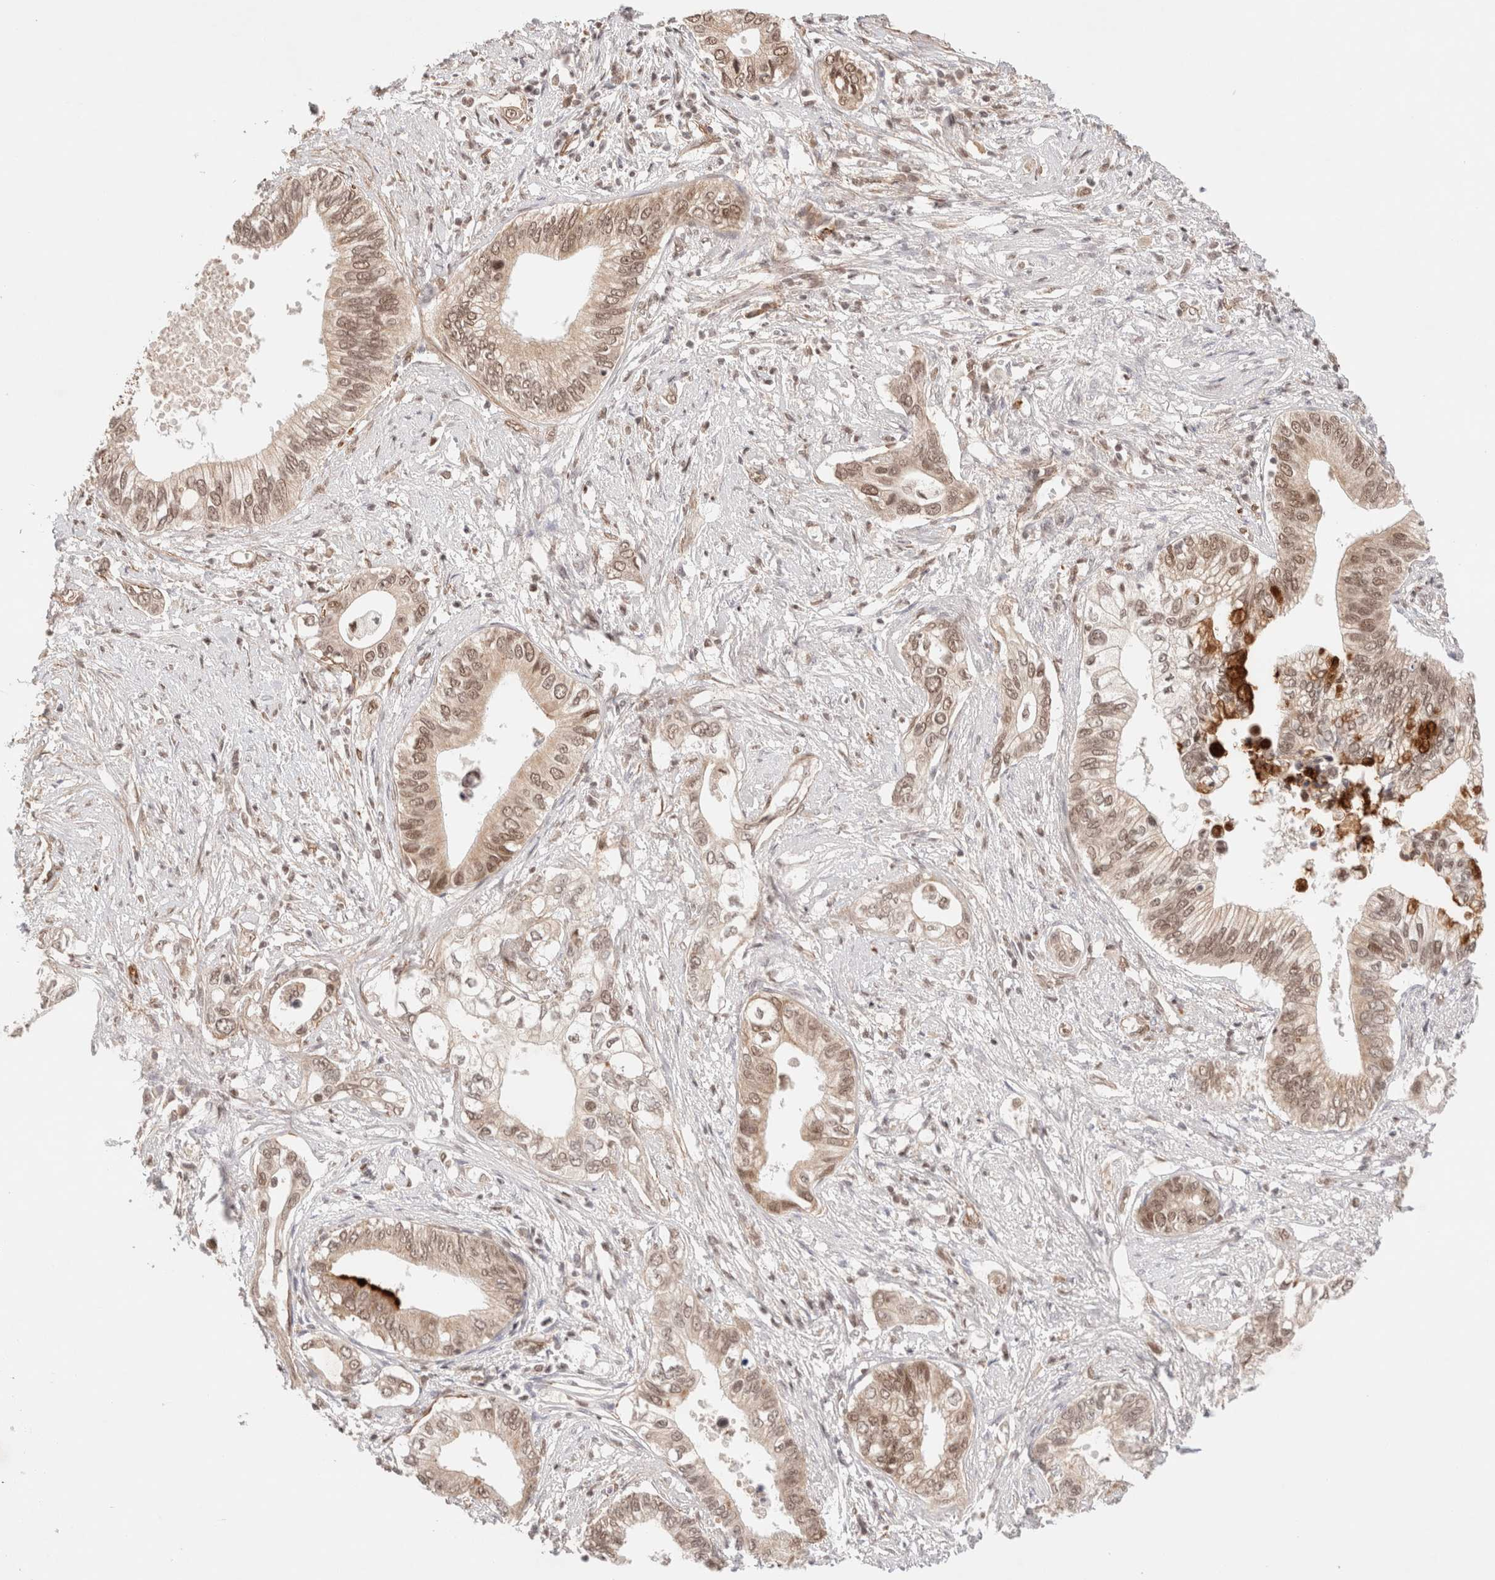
{"staining": {"intensity": "moderate", "quantity": ">75%", "location": "cytoplasmic/membranous,nuclear"}, "tissue": "pancreatic cancer", "cell_type": "Tumor cells", "image_type": "cancer", "snomed": [{"axis": "morphology", "description": "Normal tissue, NOS"}, {"axis": "morphology", "description": "Adenocarcinoma, NOS"}, {"axis": "topography", "description": "Pancreas"}, {"axis": "topography", "description": "Peripheral nerve tissue"}], "caption": "Immunohistochemistry (IHC) (DAB (3,3'-diaminobenzidine)) staining of human pancreatic adenocarcinoma displays moderate cytoplasmic/membranous and nuclear protein expression in approximately >75% of tumor cells.", "gene": "BRPF3", "patient": {"sex": "male", "age": 59}}